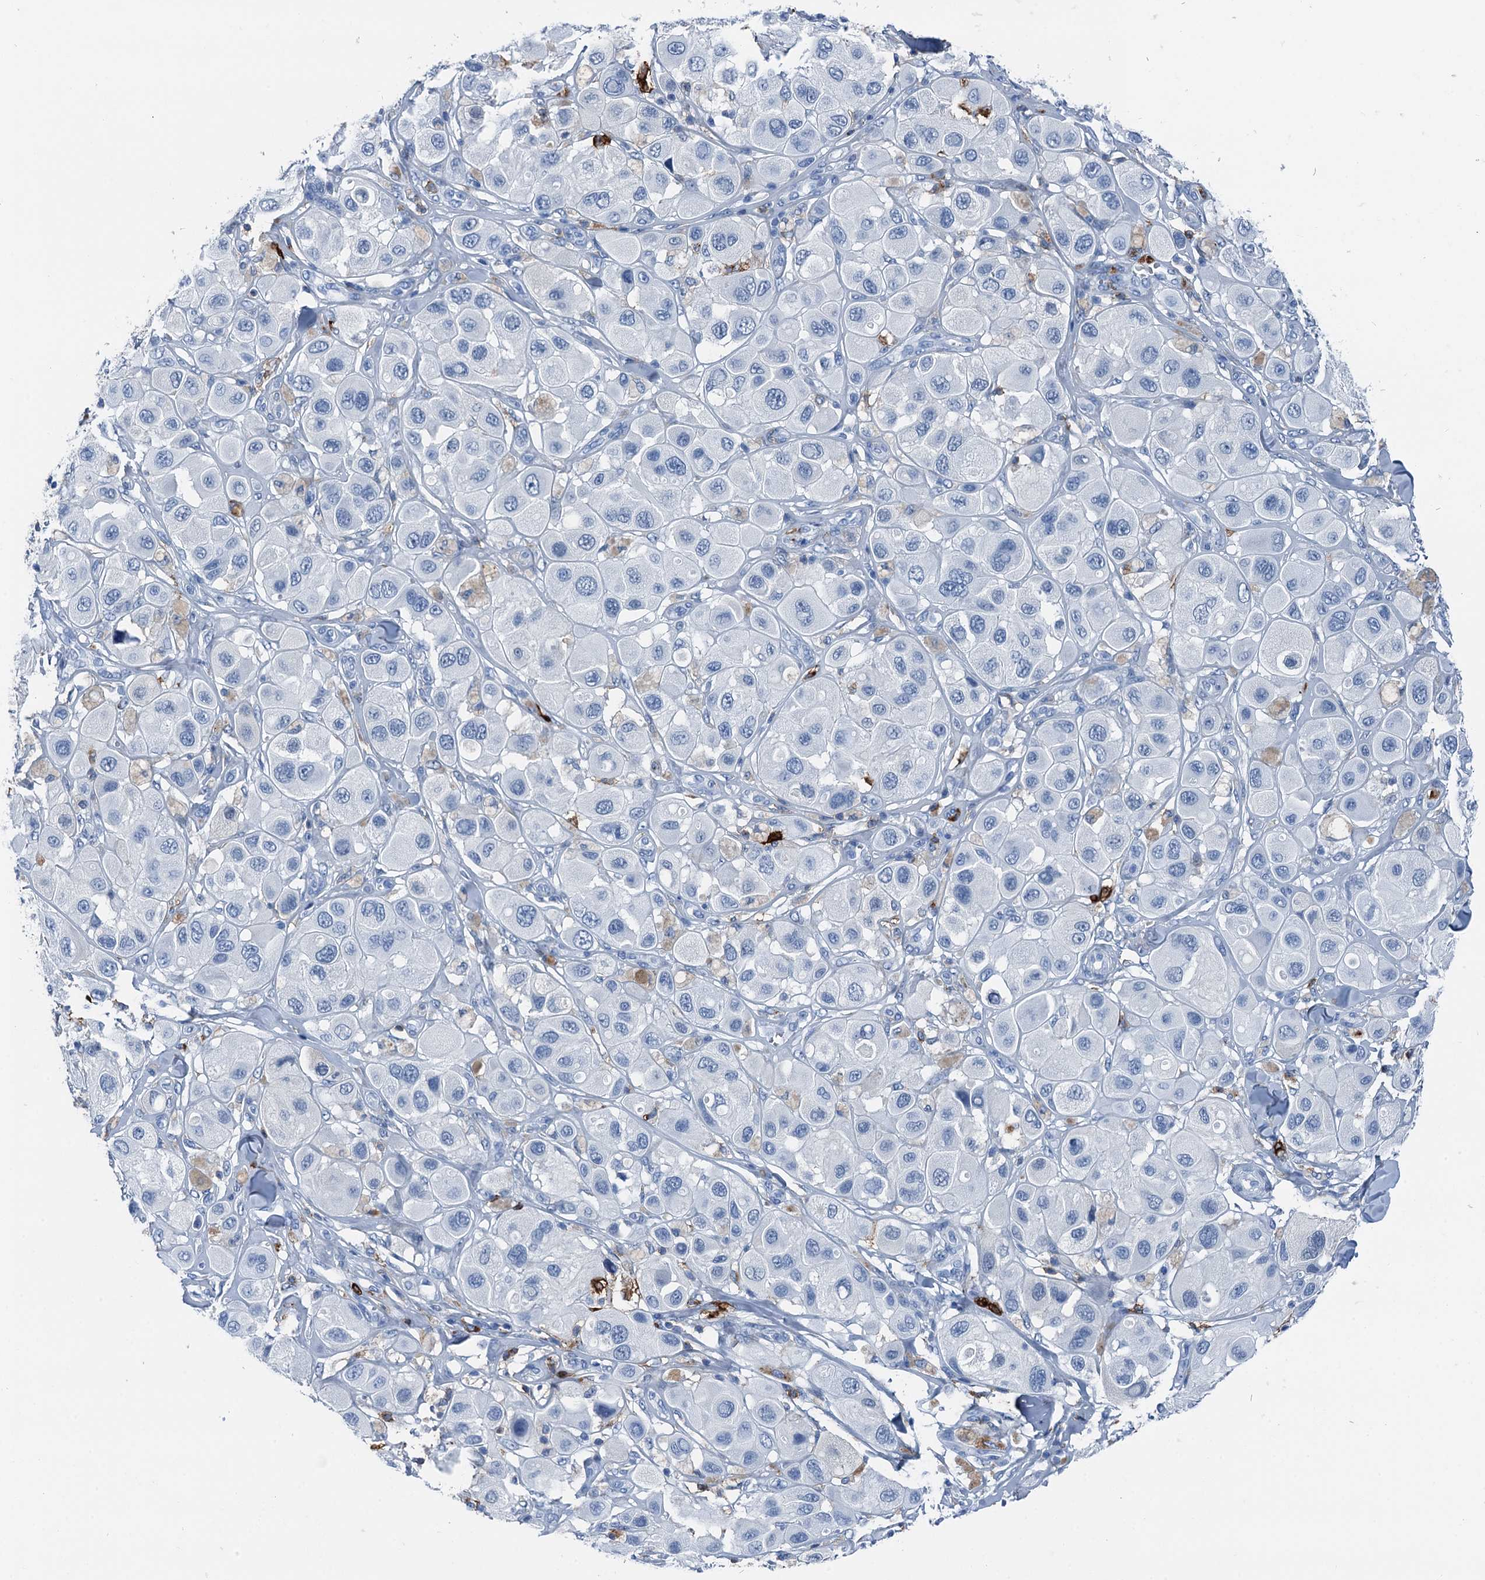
{"staining": {"intensity": "negative", "quantity": "none", "location": "none"}, "tissue": "melanoma", "cell_type": "Tumor cells", "image_type": "cancer", "snomed": [{"axis": "morphology", "description": "Malignant melanoma, Metastatic site"}, {"axis": "topography", "description": "Skin"}], "caption": "This is an IHC photomicrograph of malignant melanoma (metastatic site). There is no positivity in tumor cells.", "gene": "PLAC8", "patient": {"sex": "male", "age": 41}}